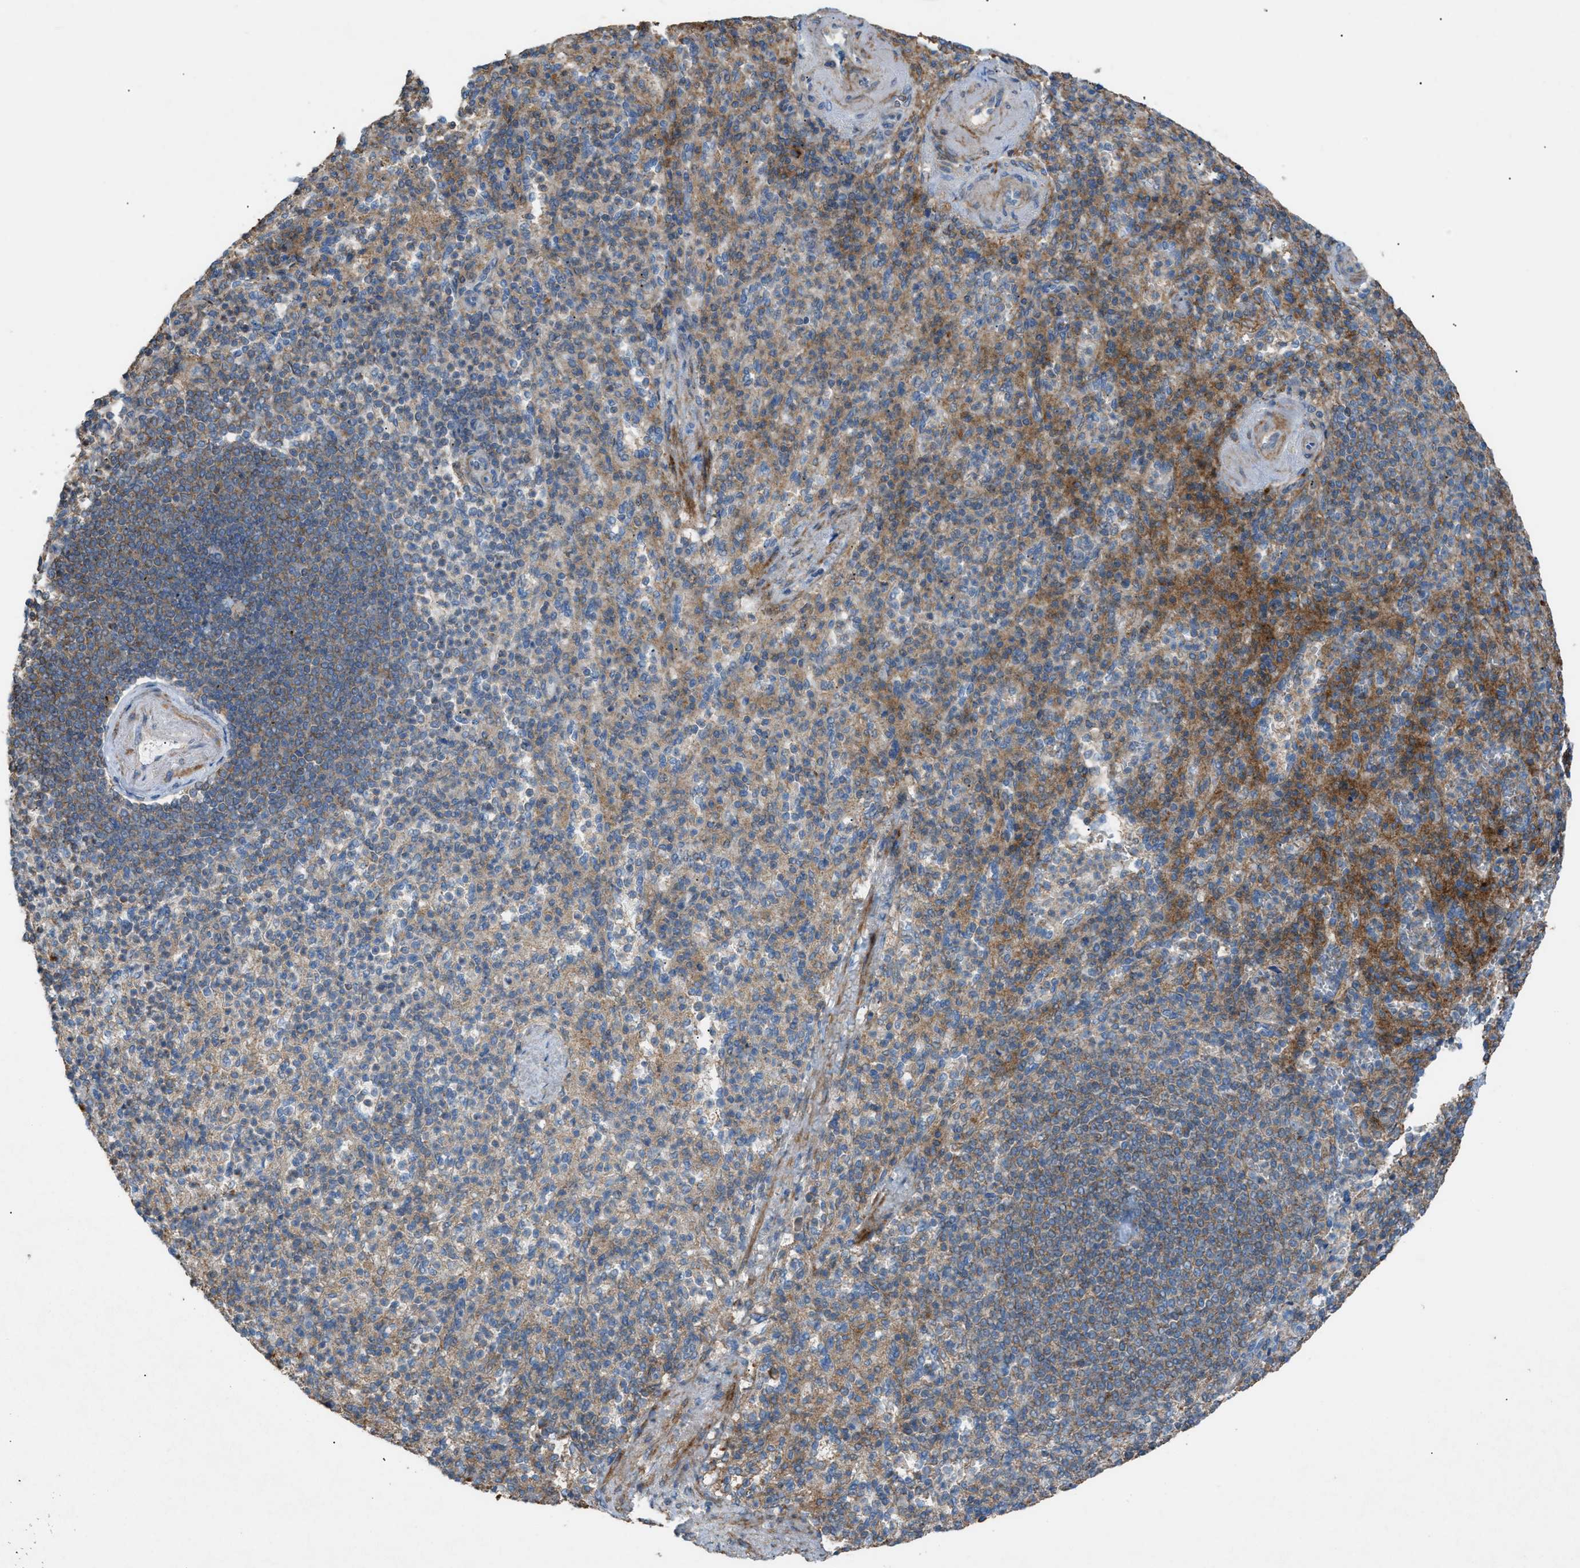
{"staining": {"intensity": "moderate", "quantity": "25%-75%", "location": "cytoplasmic/membranous"}, "tissue": "spleen", "cell_type": "Cells in red pulp", "image_type": "normal", "snomed": [{"axis": "morphology", "description": "Normal tissue, NOS"}, {"axis": "topography", "description": "Spleen"}], "caption": "Cells in red pulp exhibit medium levels of moderate cytoplasmic/membranous positivity in approximately 25%-75% of cells in normal spleen. The staining was performed using DAB (3,3'-diaminobenzidine), with brown indicating positive protein expression. Nuclei are stained blue with hematoxylin.", "gene": "NCK2", "patient": {"sex": "female", "age": 74}}